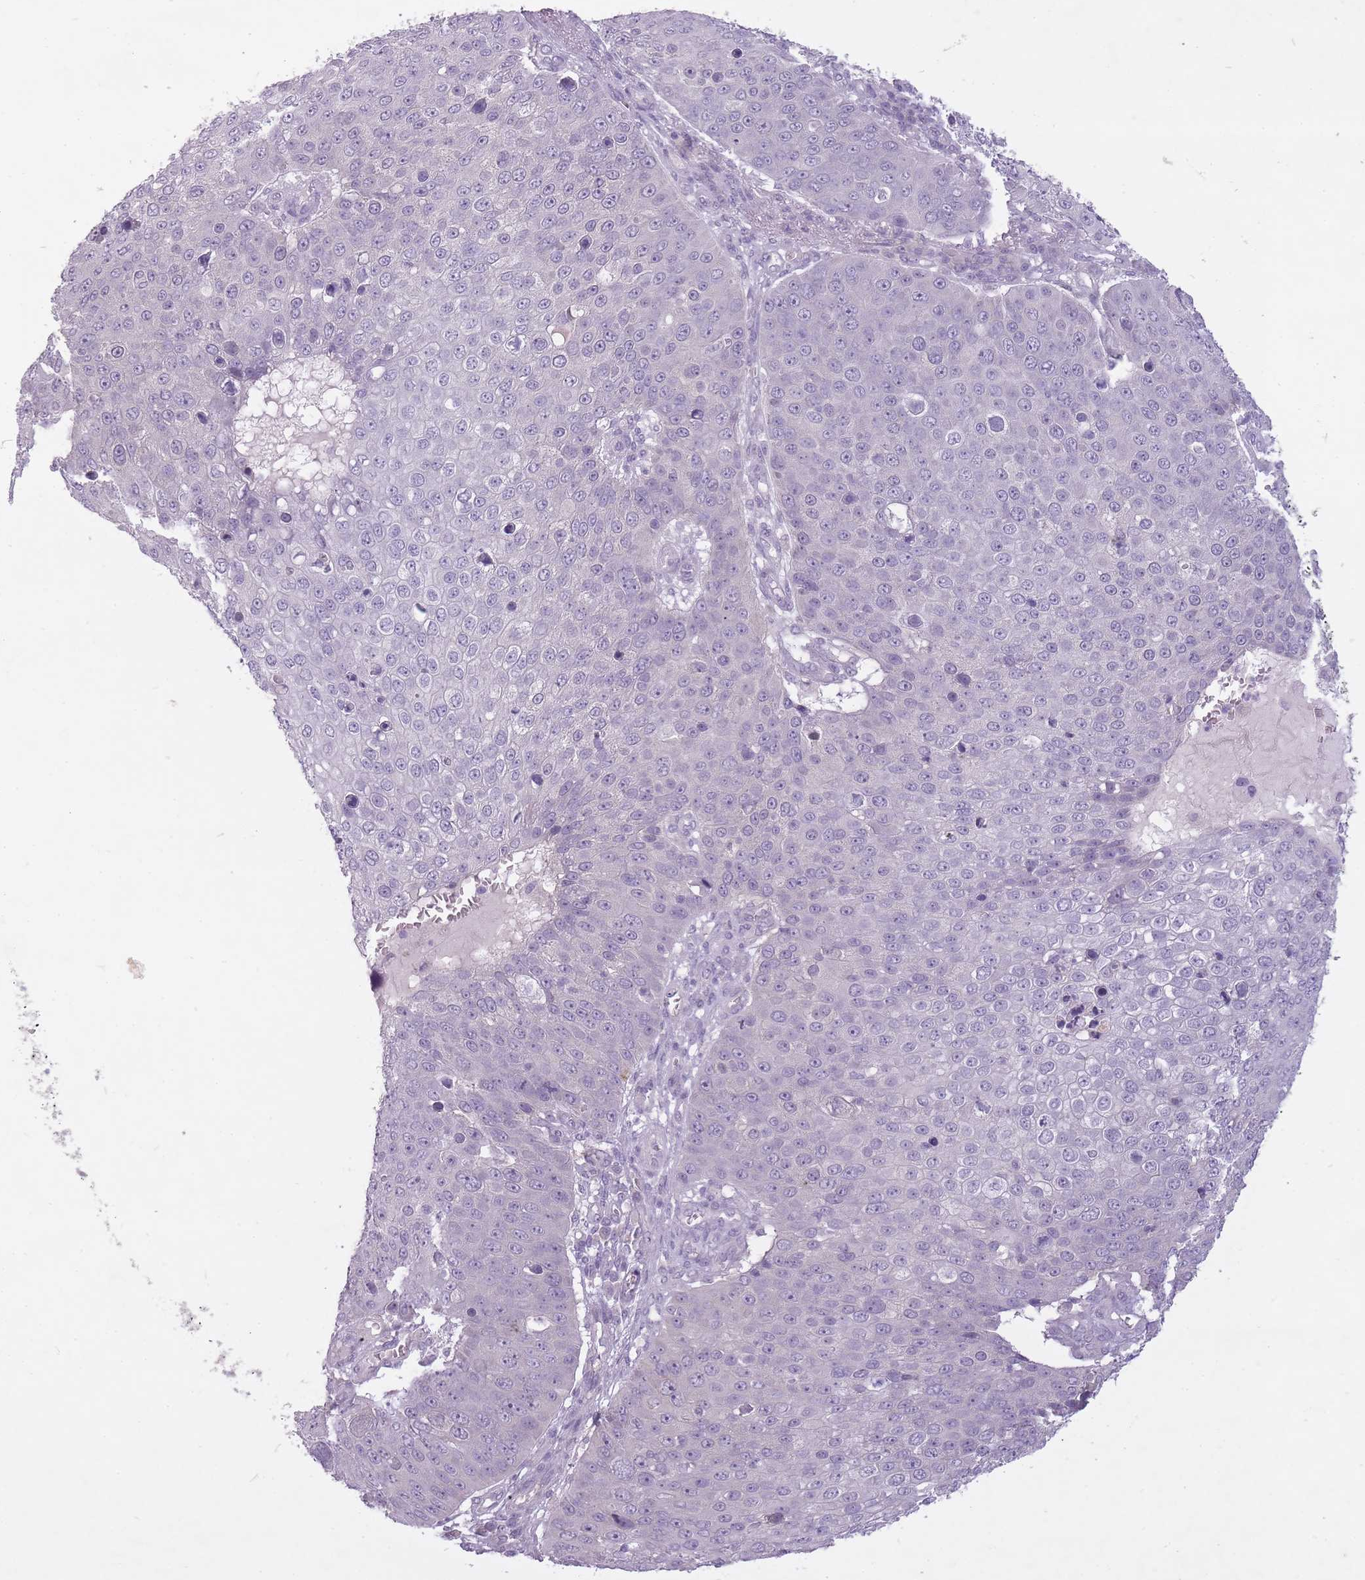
{"staining": {"intensity": "negative", "quantity": "none", "location": "none"}, "tissue": "skin cancer", "cell_type": "Tumor cells", "image_type": "cancer", "snomed": [{"axis": "morphology", "description": "Squamous cell carcinoma, NOS"}, {"axis": "topography", "description": "Skin"}], "caption": "IHC image of neoplastic tissue: squamous cell carcinoma (skin) stained with DAB (3,3'-diaminobenzidine) reveals no significant protein staining in tumor cells.", "gene": "FAM43B", "patient": {"sex": "male", "age": 71}}